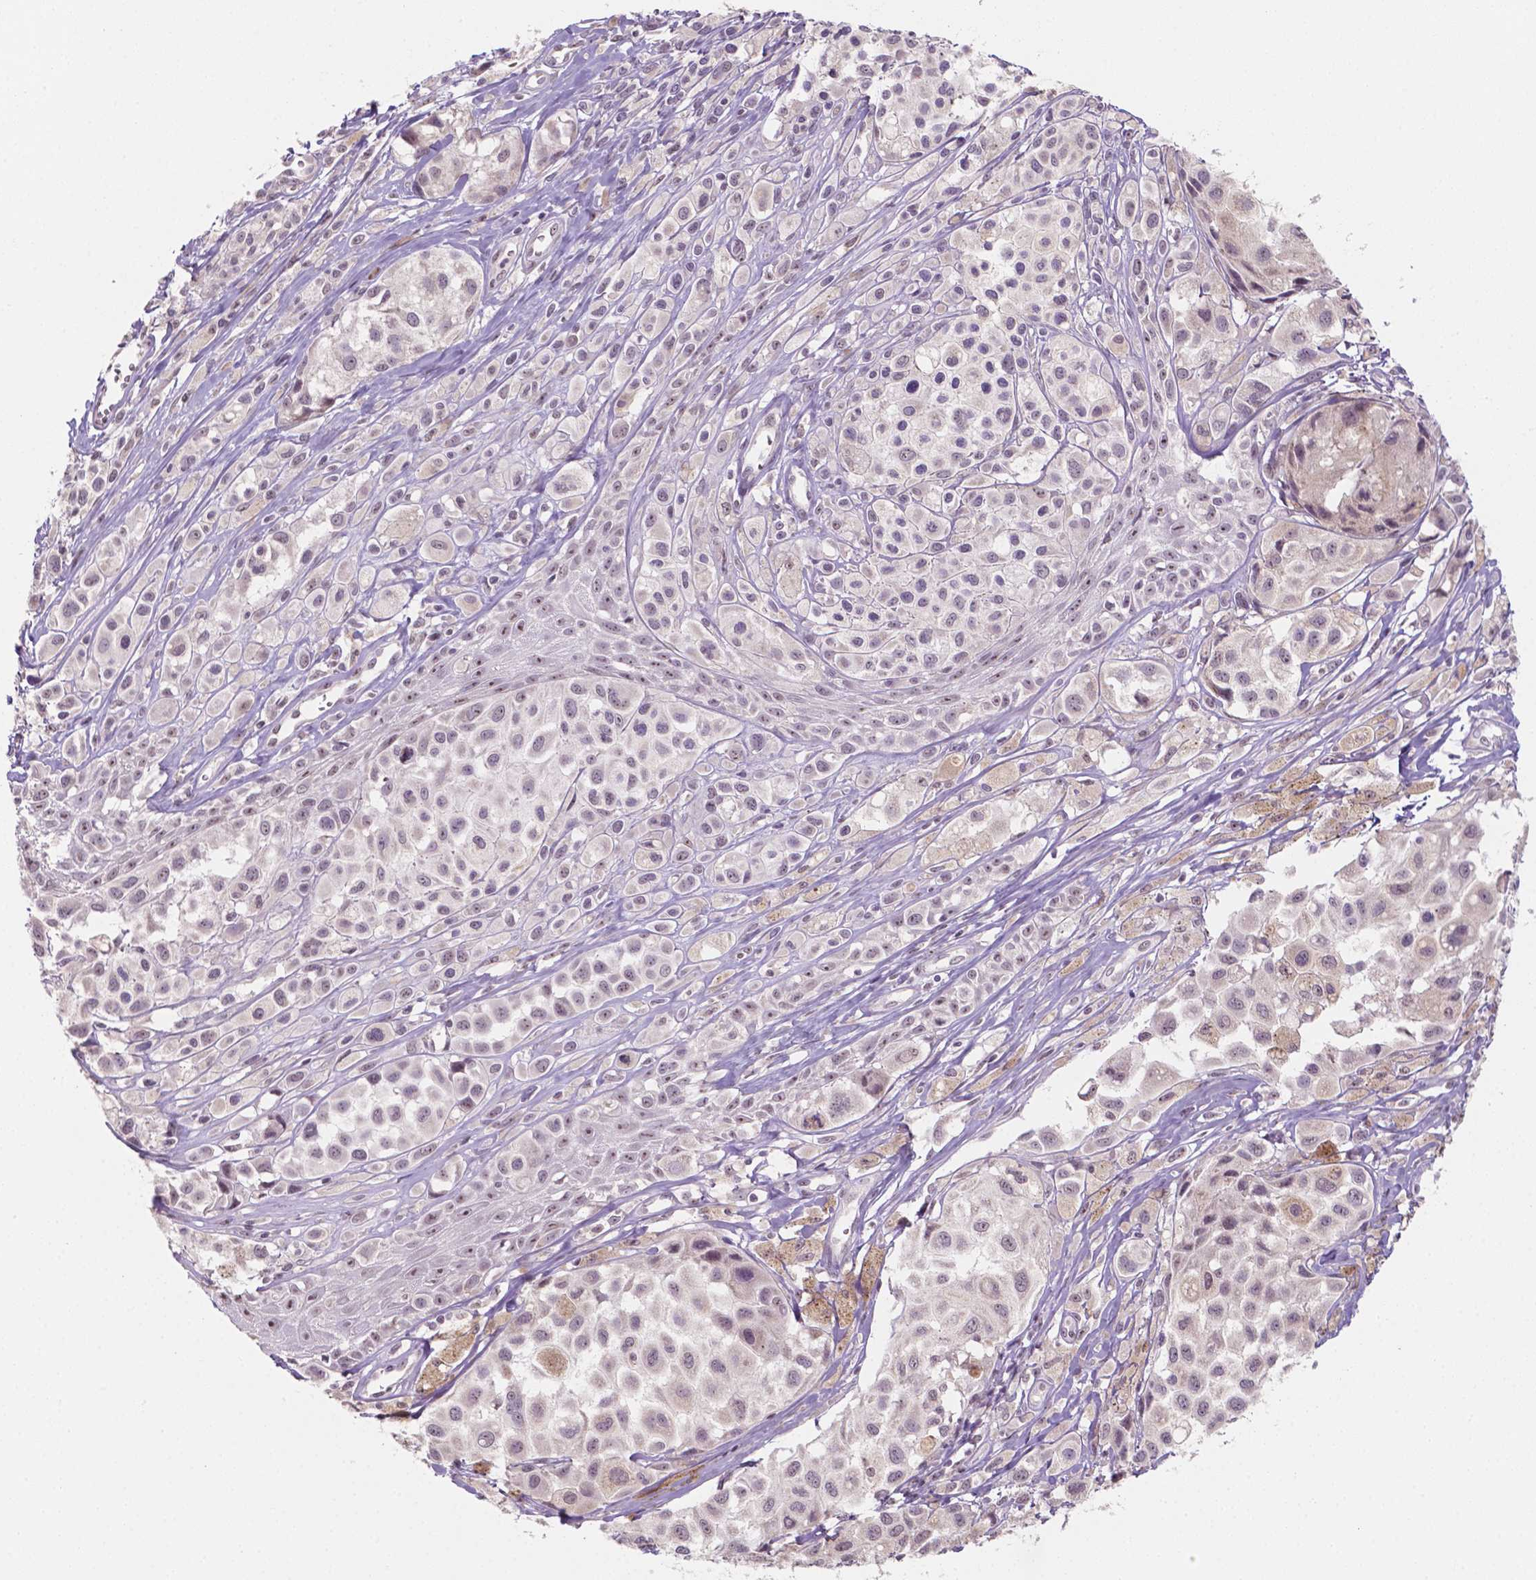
{"staining": {"intensity": "negative", "quantity": "none", "location": "none"}, "tissue": "melanoma", "cell_type": "Tumor cells", "image_type": "cancer", "snomed": [{"axis": "morphology", "description": "Malignant melanoma, NOS"}, {"axis": "topography", "description": "Skin"}], "caption": "High magnification brightfield microscopy of melanoma stained with DAB (3,3'-diaminobenzidine) (brown) and counterstained with hematoxylin (blue): tumor cells show no significant expression.", "gene": "SHLD3", "patient": {"sex": "male", "age": 77}}